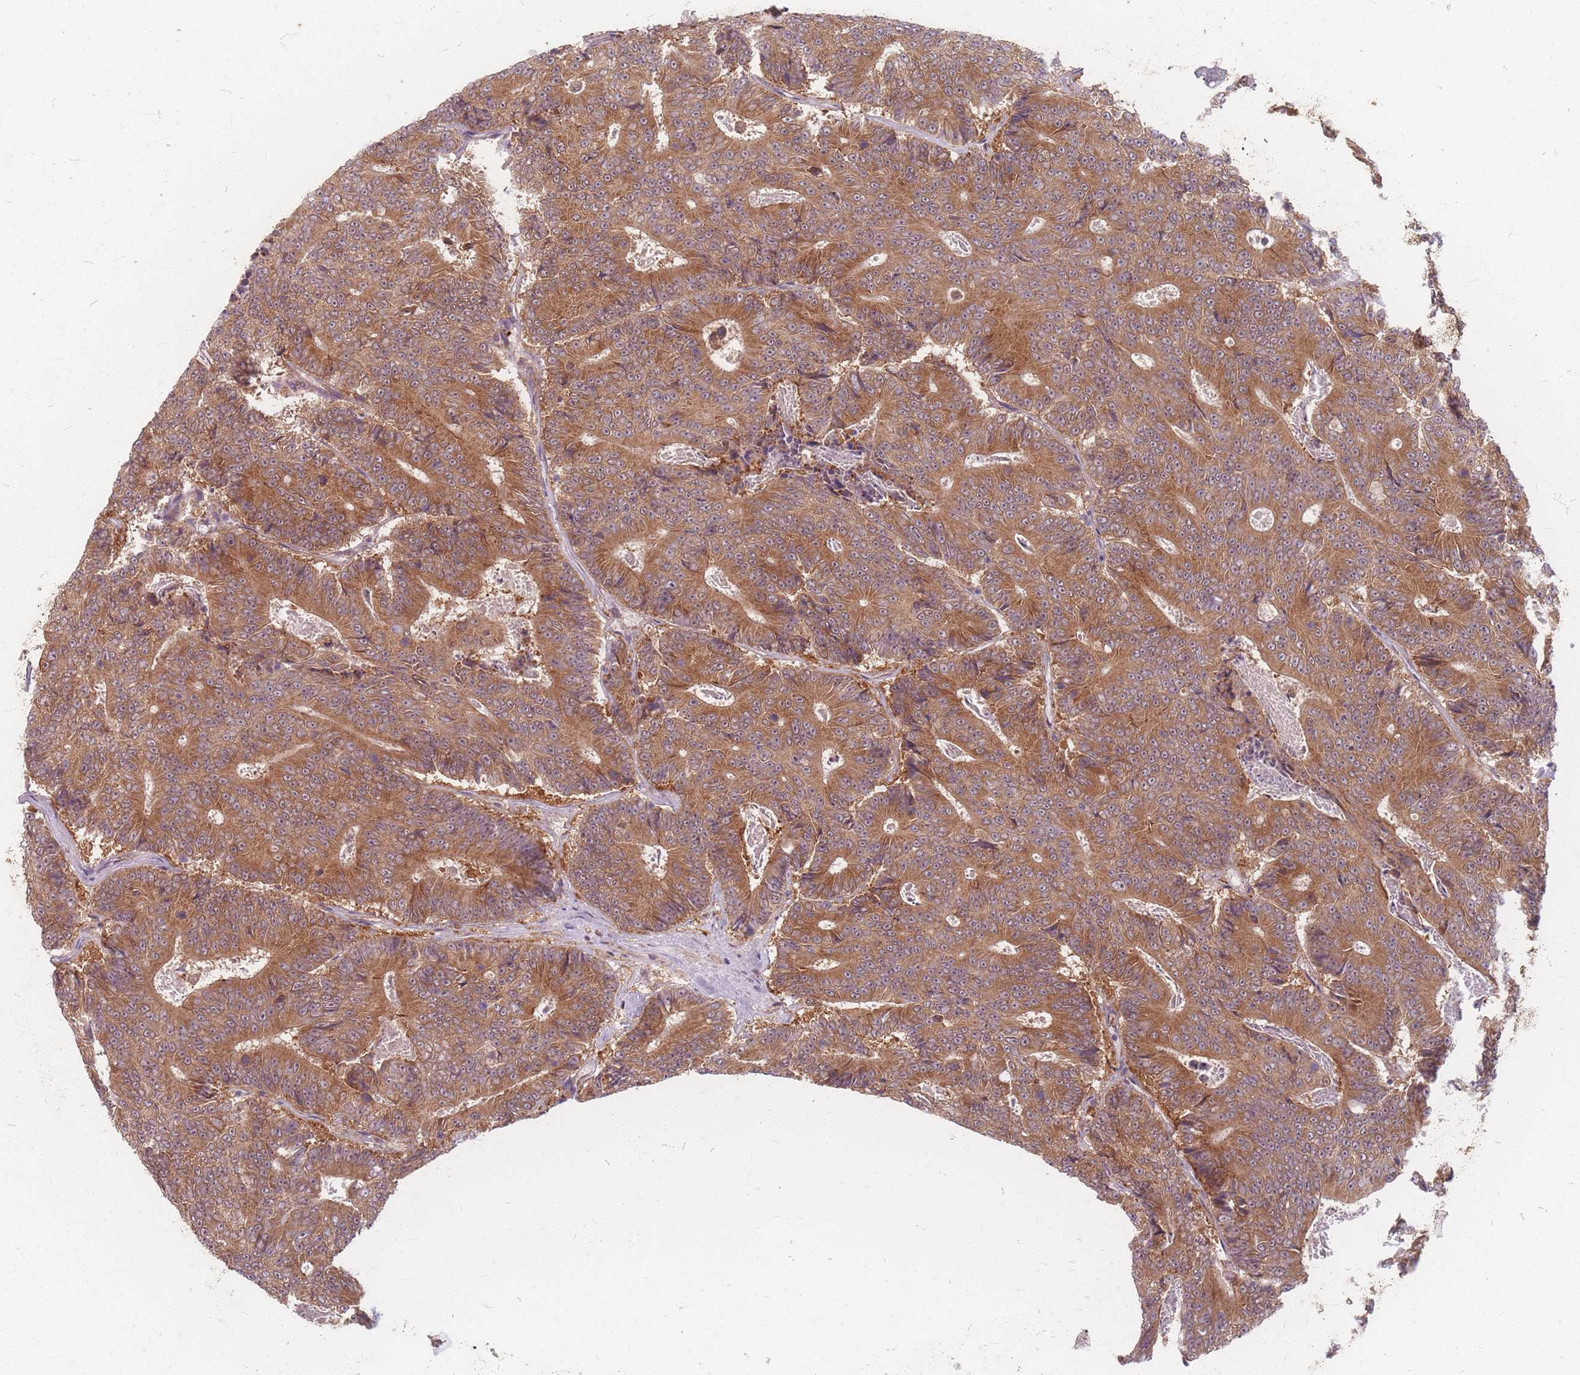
{"staining": {"intensity": "moderate", "quantity": ">75%", "location": "cytoplasmic/membranous"}, "tissue": "colorectal cancer", "cell_type": "Tumor cells", "image_type": "cancer", "snomed": [{"axis": "morphology", "description": "Adenocarcinoma, NOS"}, {"axis": "topography", "description": "Colon"}], "caption": "An IHC photomicrograph of neoplastic tissue is shown. Protein staining in brown labels moderate cytoplasmic/membranous positivity in colorectal adenocarcinoma within tumor cells. The protein is stained brown, and the nuclei are stained in blue (DAB IHC with brightfield microscopy, high magnification).", "gene": "SMIM14", "patient": {"sex": "male", "age": 83}}